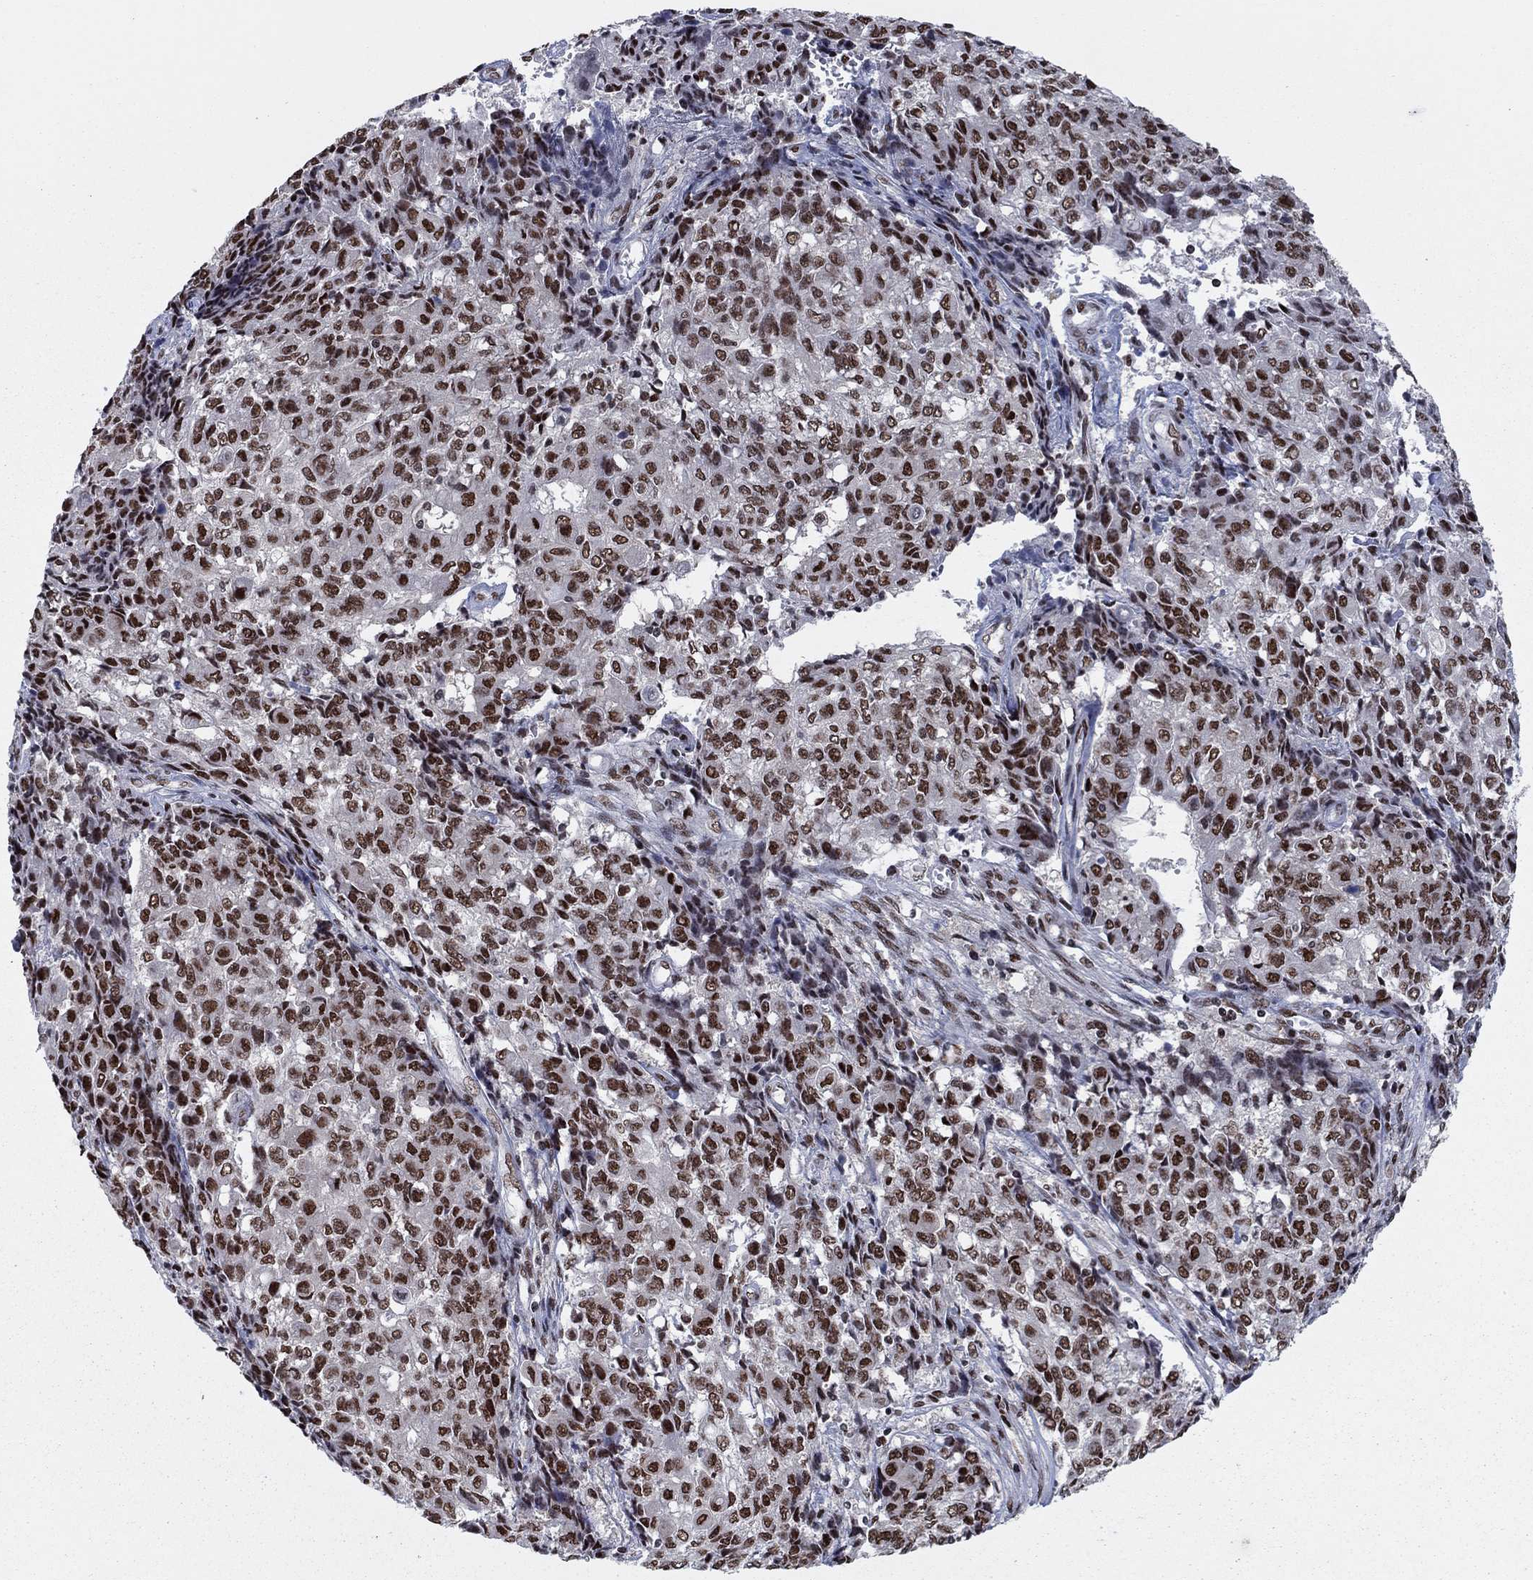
{"staining": {"intensity": "strong", "quantity": "25%-75%", "location": "nuclear"}, "tissue": "ovarian cancer", "cell_type": "Tumor cells", "image_type": "cancer", "snomed": [{"axis": "morphology", "description": "Carcinoma, endometroid"}, {"axis": "topography", "description": "Ovary"}], "caption": "Protein expression analysis of human ovarian cancer reveals strong nuclear expression in approximately 25%-75% of tumor cells. Immunohistochemistry stains the protein of interest in brown and the nuclei are stained blue.", "gene": "USP54", "patient": {"sex": "female", "age": 42}}